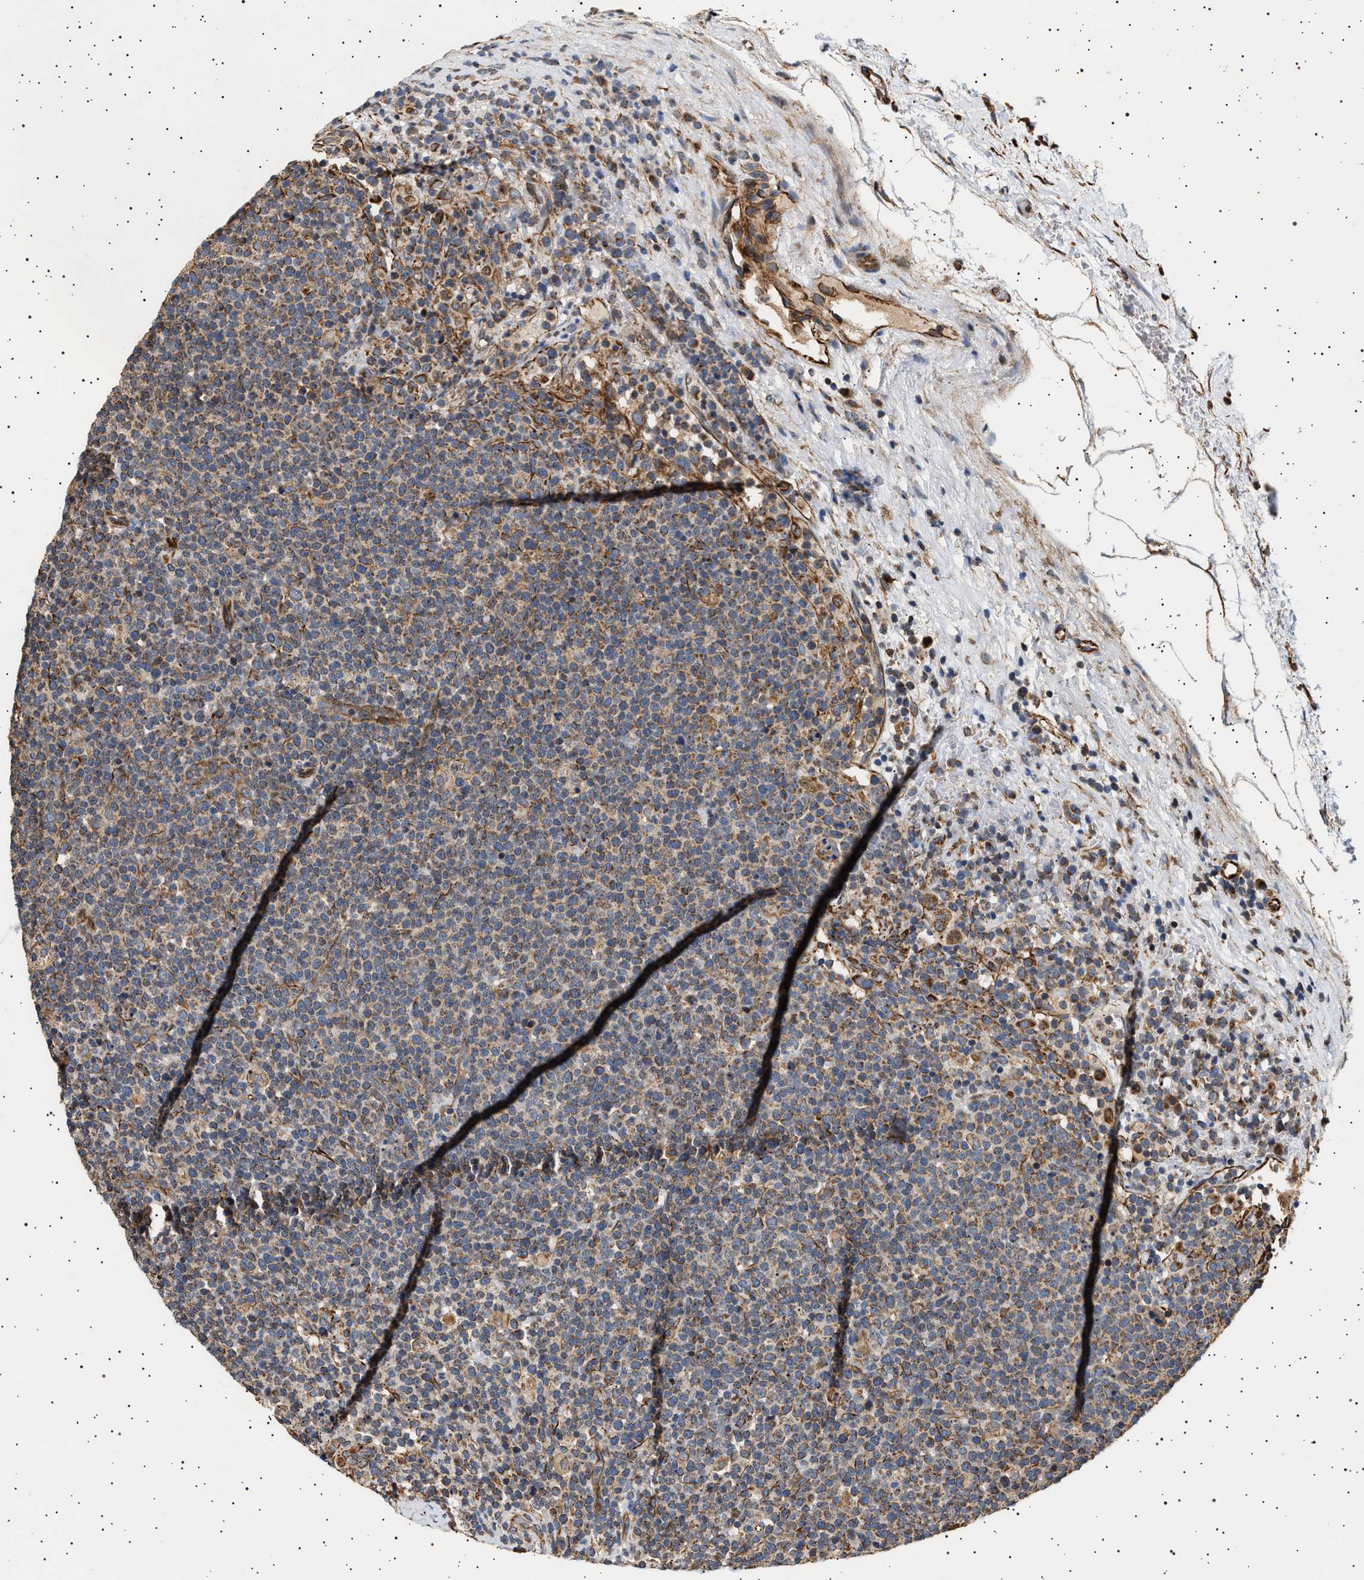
{"staining": {"intensity": "weak", "quantity": ">75%", "location": "cytoplasmic/membranous"}, "tissue": "lymphoma", "cell_type": "Tumor cells", "image_type": "cancer", "snomed": [{"axis": "morphology", "description": "Malignant lymphoma, non-Hodgkin's type, High grade"}, {"axis": "topography", "description": "Lymph node"}], "caption": "Immunohistochemistry photomicrograph of neoplastic tissue: lymphoma stained using immunohistochemistry (IHC) displays low levels of weak protein expression localized specifically in the cytoplasmic/membranous of tumor cells, appearing as a cytoplasmic/membranous brown color.", "gene": "TRUB2", "patient": {"sex": "male", "age": 61}}